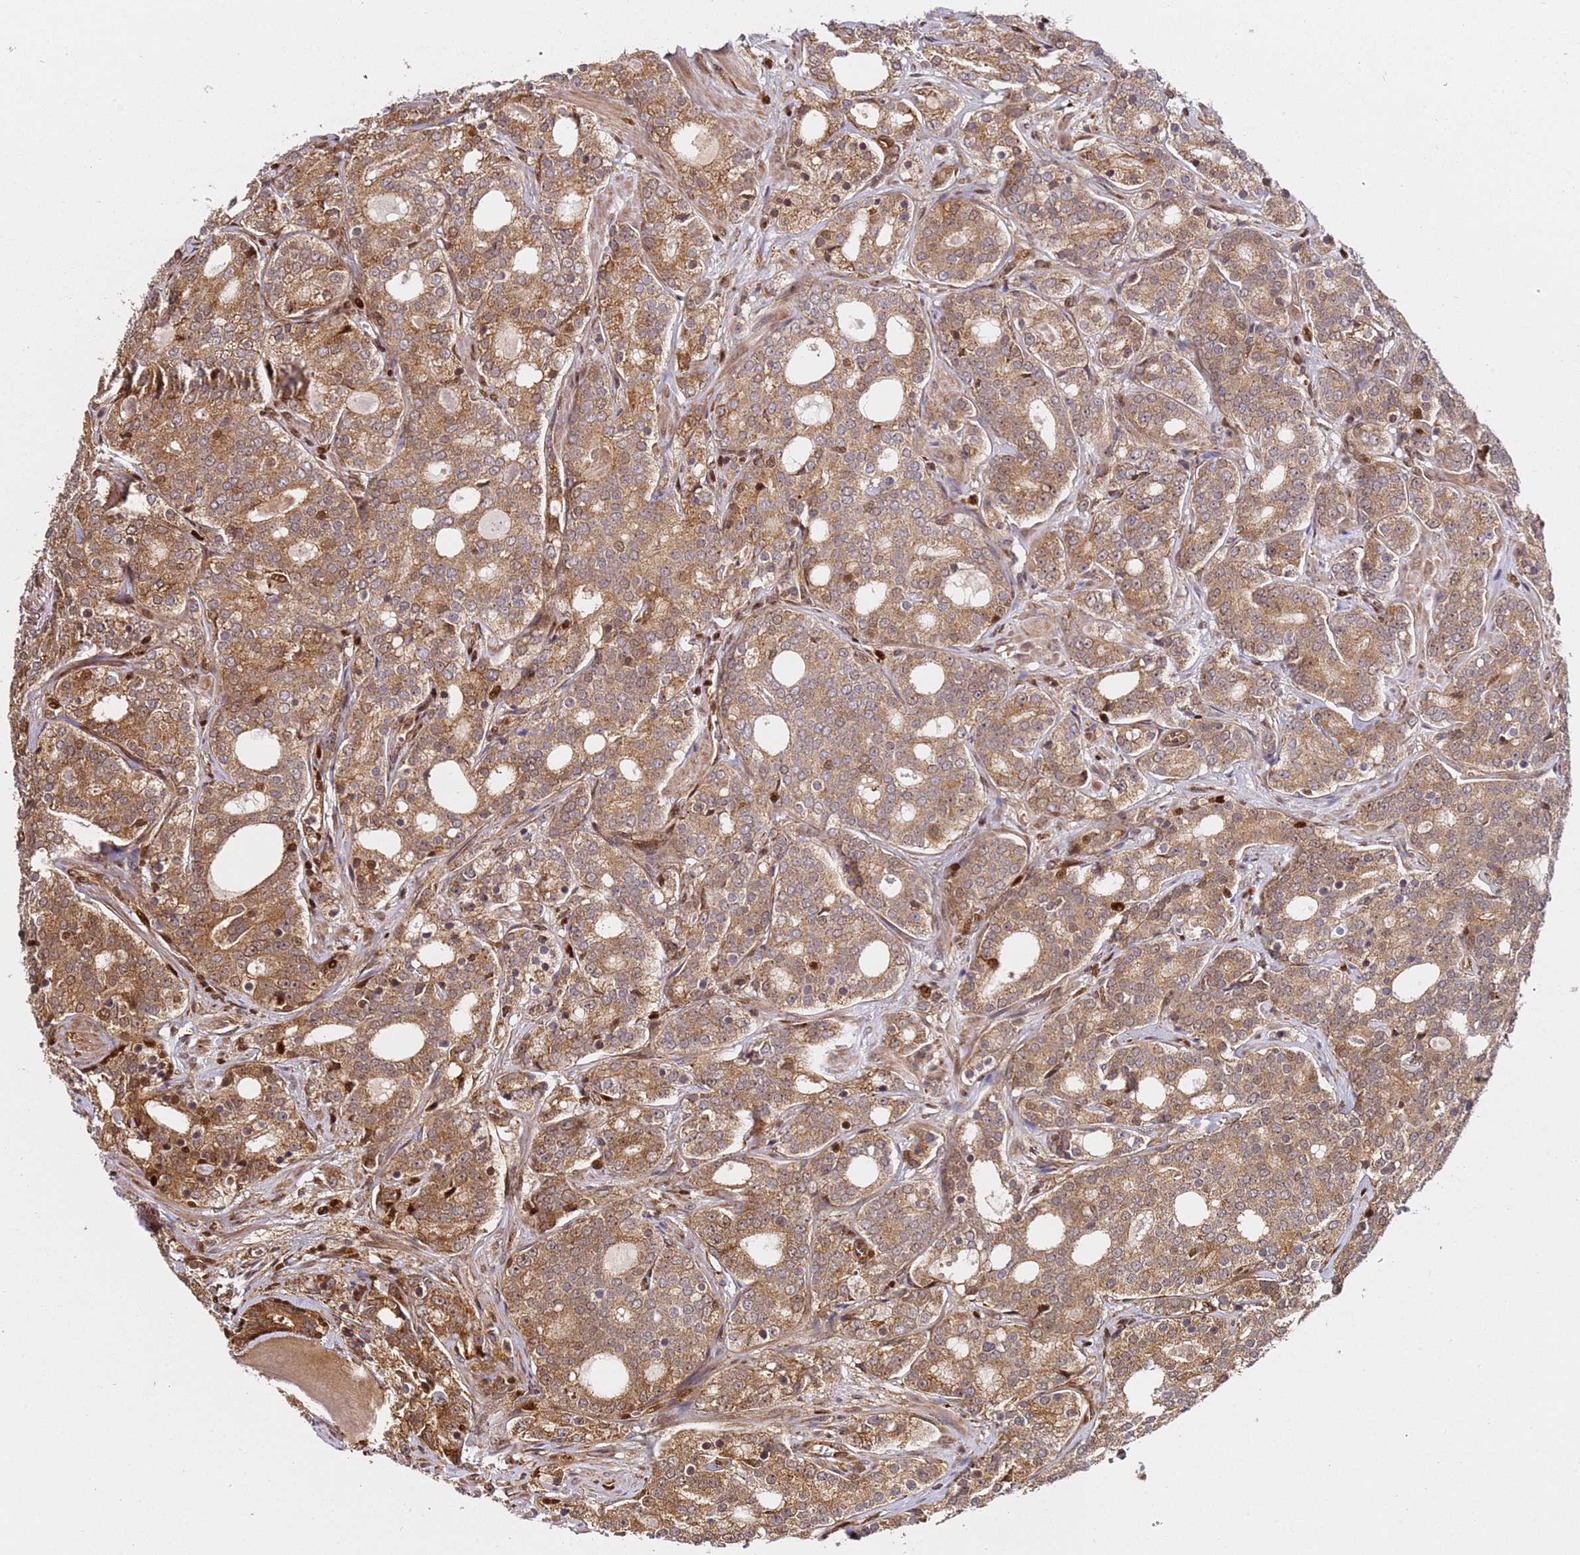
{"staining": {"intensity": "moderate", "quantity": ">75%", "location": "cytoplasmic/membranous,nuclear"}, "tissue": "prostate cancer", "cell_type": "Tumor cells", "image_type": "cancer", "snomed": [{"axis": "morphology", "description": "Adenocarcinoma, High grade"}, {"axis": "topography", "description": "Prostate"}], "caption": "There is medium levels of moderate cytoplasmic/membranous and nuclear staining in tumor cells of adenocarcinoma (high-grade) (prostate), as demonstrated by immunohistochemical staining (brown color).", "gene": "SMOX", "patient": {"sex": "male", "age": 64}}